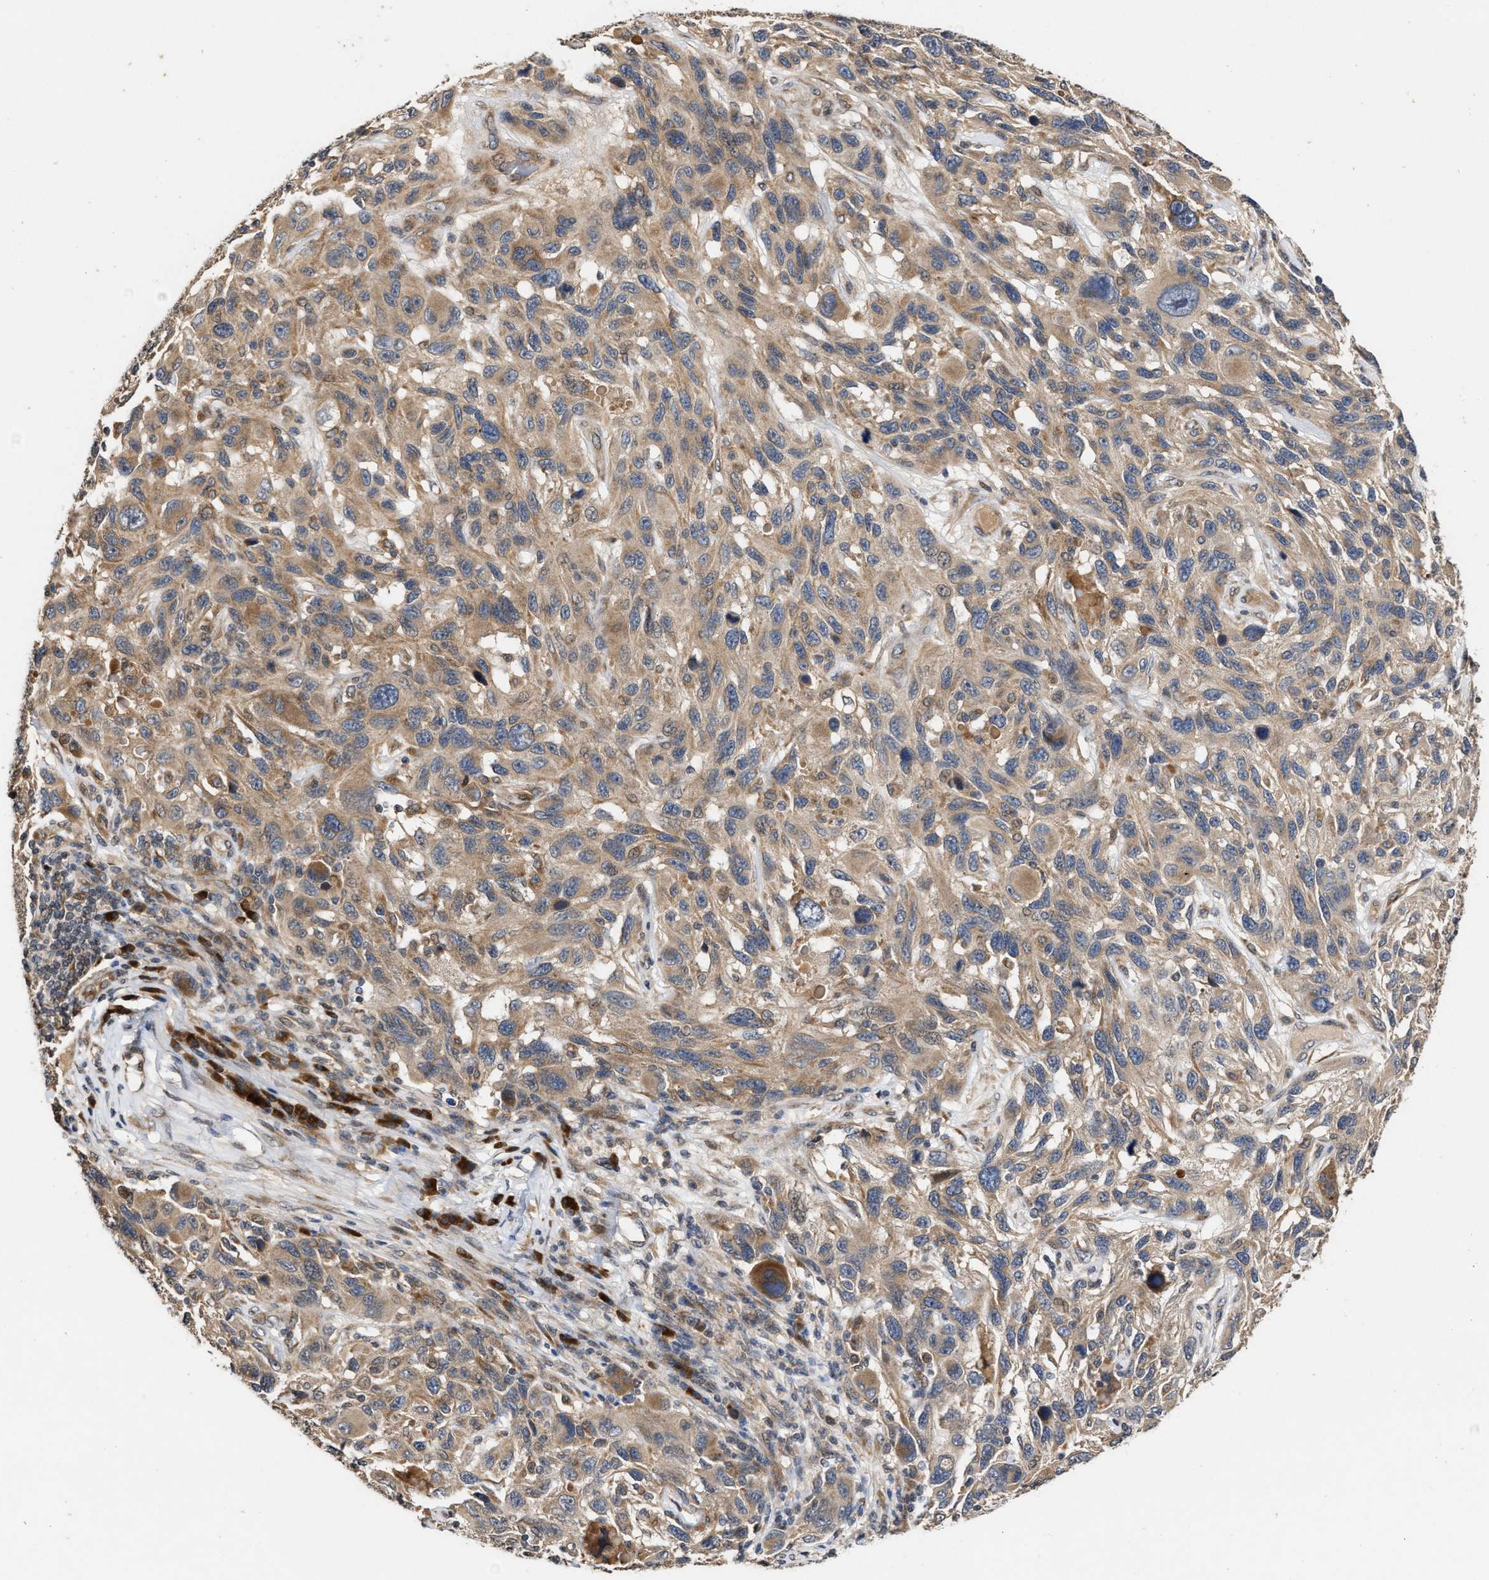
{"staining": {"intensity": "moderate", "quantity": ">75%", "location": "cytoplasmic/membranous"}, "tissue": "melanoma", "cell_type": "Tumor cells", "image_type": "cancer", "snomed": [{"axis": "morphology", "description": "Malignant melanoma, NOS"}, {"axis": "topography", "description": "Skin"}], "caption": "High-power microscopy captured an immunohistochemistry (IHC) photomicrograph of malignant melanoma, revealing moderate cytoplasmic/membranous staining in approximately >75% of tumor cells. (DAB = brown stain, brightfield microscopy at high magnification).", "gene": "SAR1A", "patient": {"sex": "male", "age": 53}}